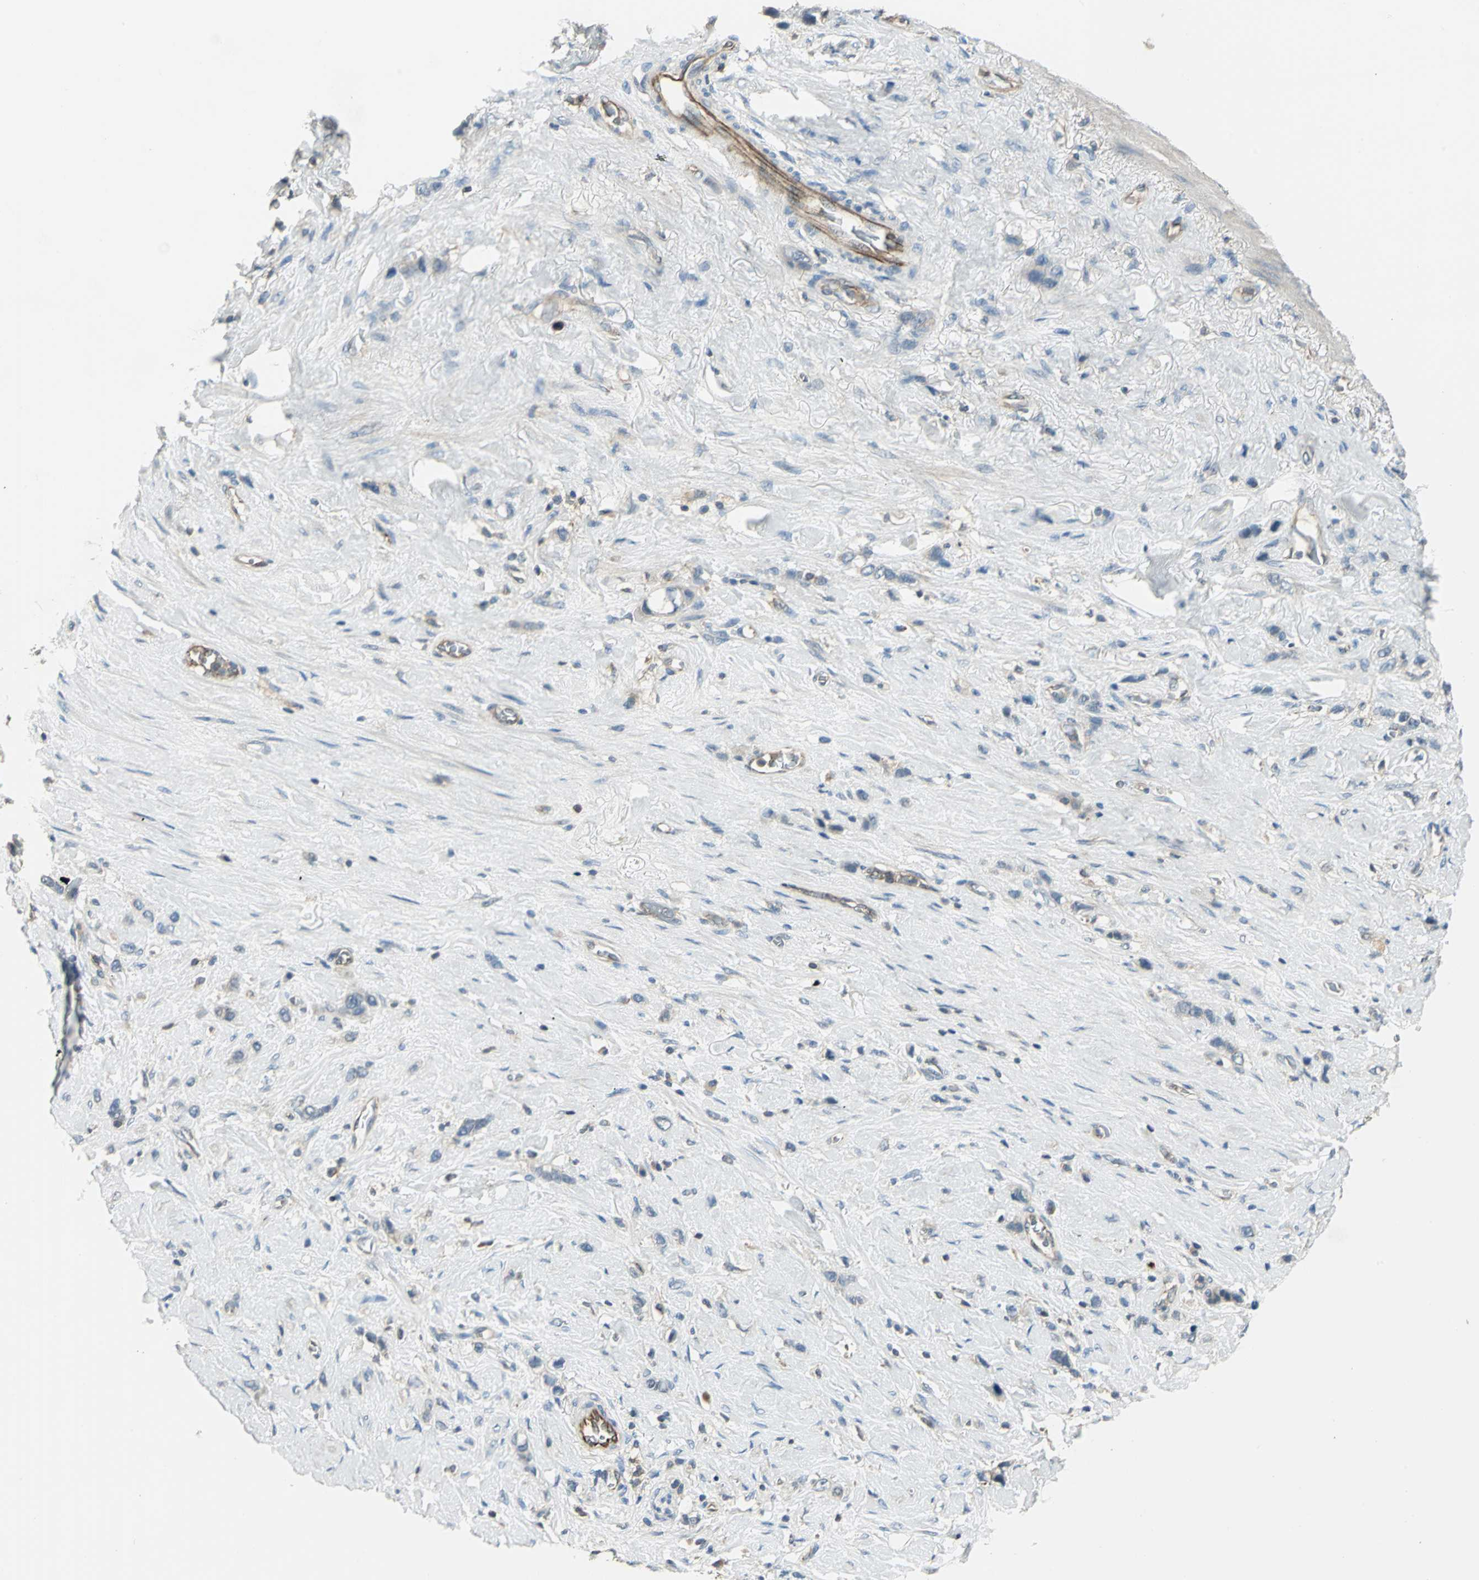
{"staining": {"intensity": "weak", "quantity": "25%-75%", "location": "cytoplasmic/membranous"}, "tissue": "stomach cancer", "cell_type": "Tumor cells", "image_type": "cancer", "snomed": [{"axis": "morphology", "description": "Normal tissue, NOS"}, {"axis": "morphology", "description": "Adenocarcinoma, NOS"}, {"axis": "morphology", "description": "Adenocarcinoma, High grade"}, {"axis": "topography", "description": "Stomach, upper"}, {"axis": "topography", "description": "Stomach"}], "caption": "Stomach cancer (adenocarcinoma) stained with IHC displays weak cytoplasmic/membranous positivity in approximately 25%-75% of tumor cells. Nuclei are stained in blue.", "gene": "RAPGEF1", "patient": {"sex": "female", "age": 65}}